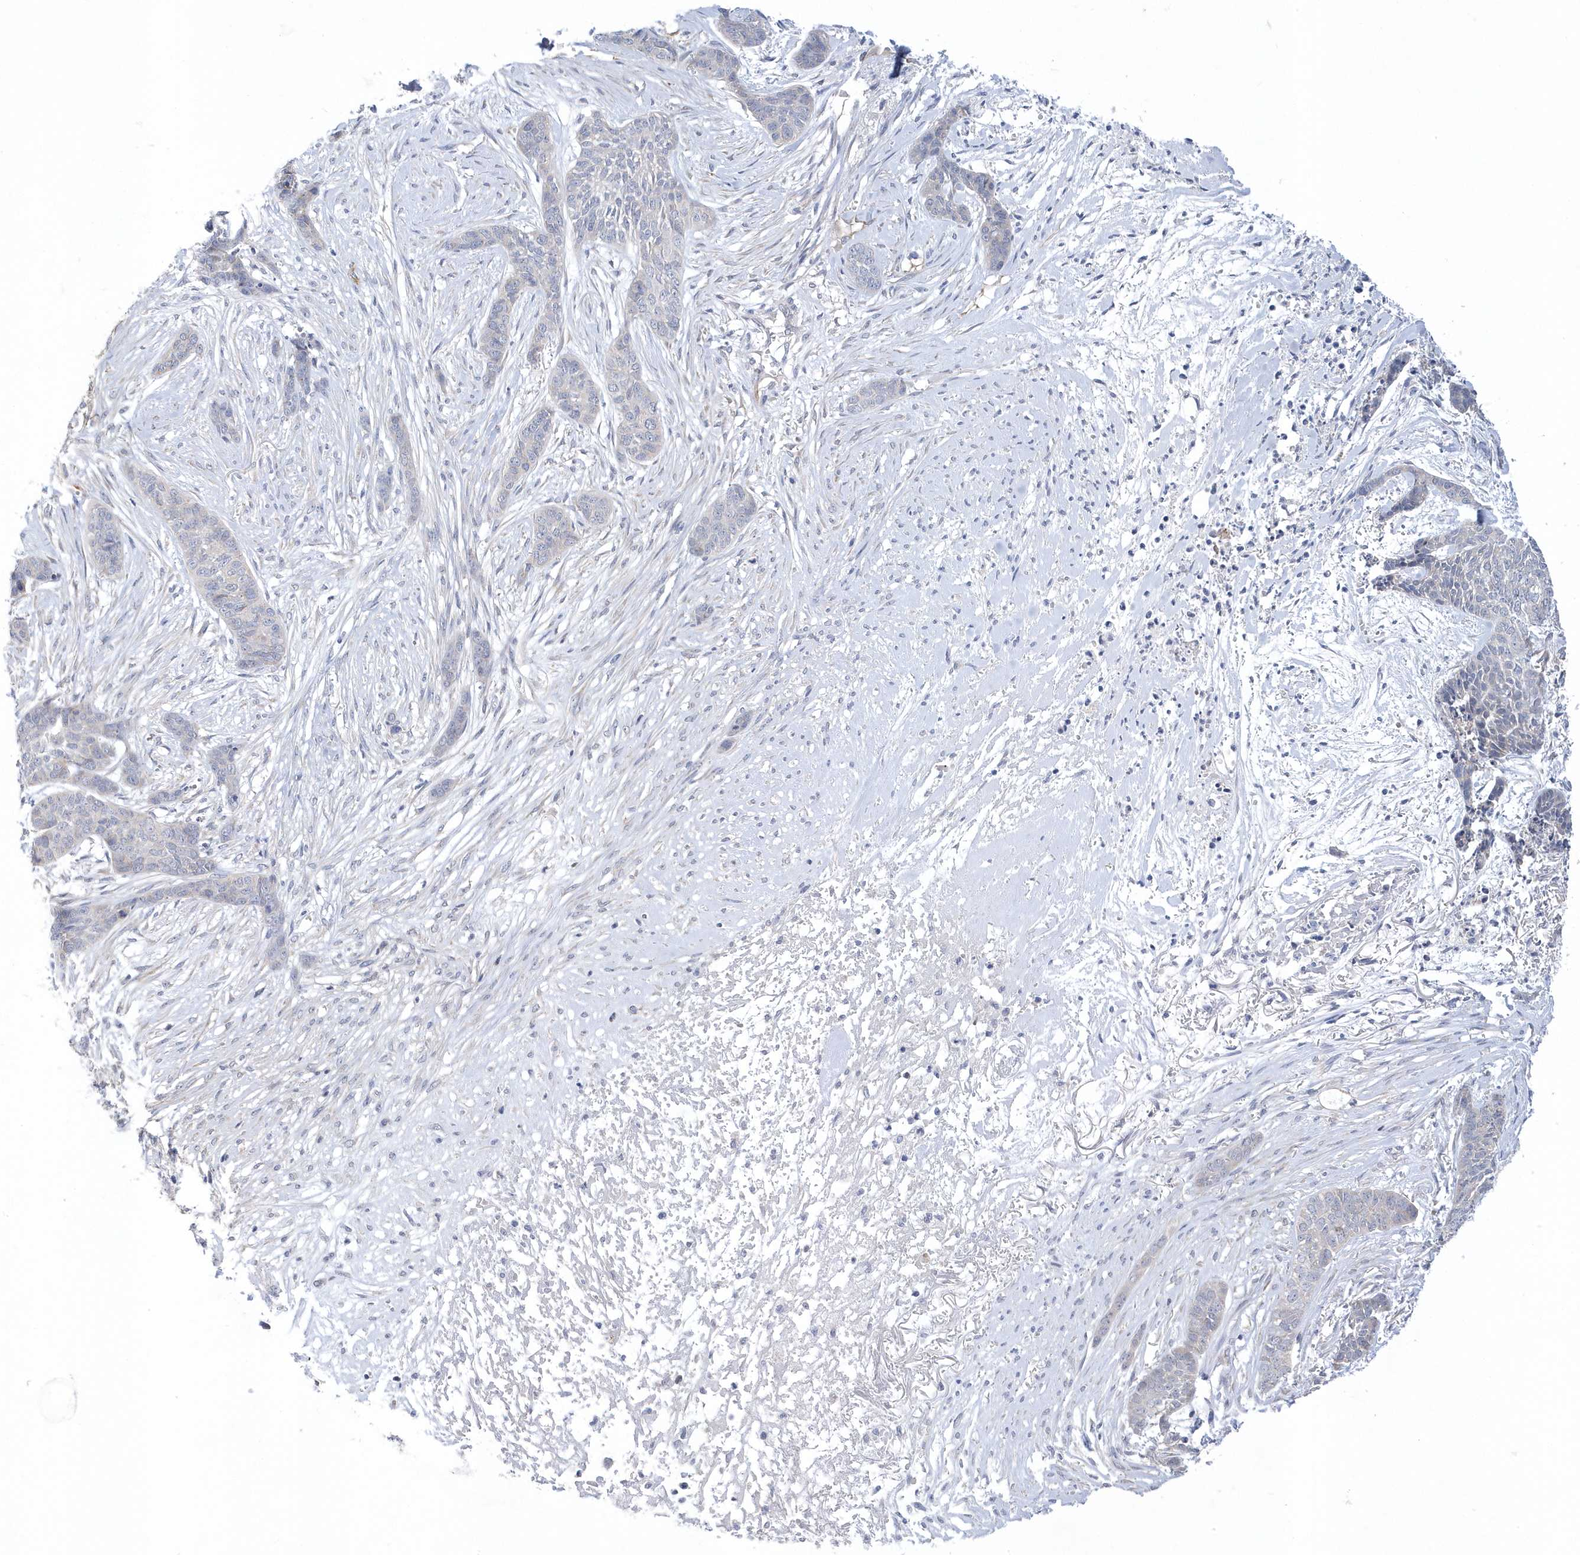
{"staining": {"intensity": "negative", "quantity": "none", "location": "none"}, "tissue": "skin cancer", "cell_type": "Tumor cells", "image_type": "cancer", "snomed": [{"axis": "morphology", "description": "Basal cell carcinoma"}, {"axis": "topography", "description": "Skin"}], "caption": "Photomicrograph shows no significant protein positivity in tumor cells of basal cell carcinoma (skin).", "gene": "ANAPC1", "patient": {"sex": "female", "age": 64}}